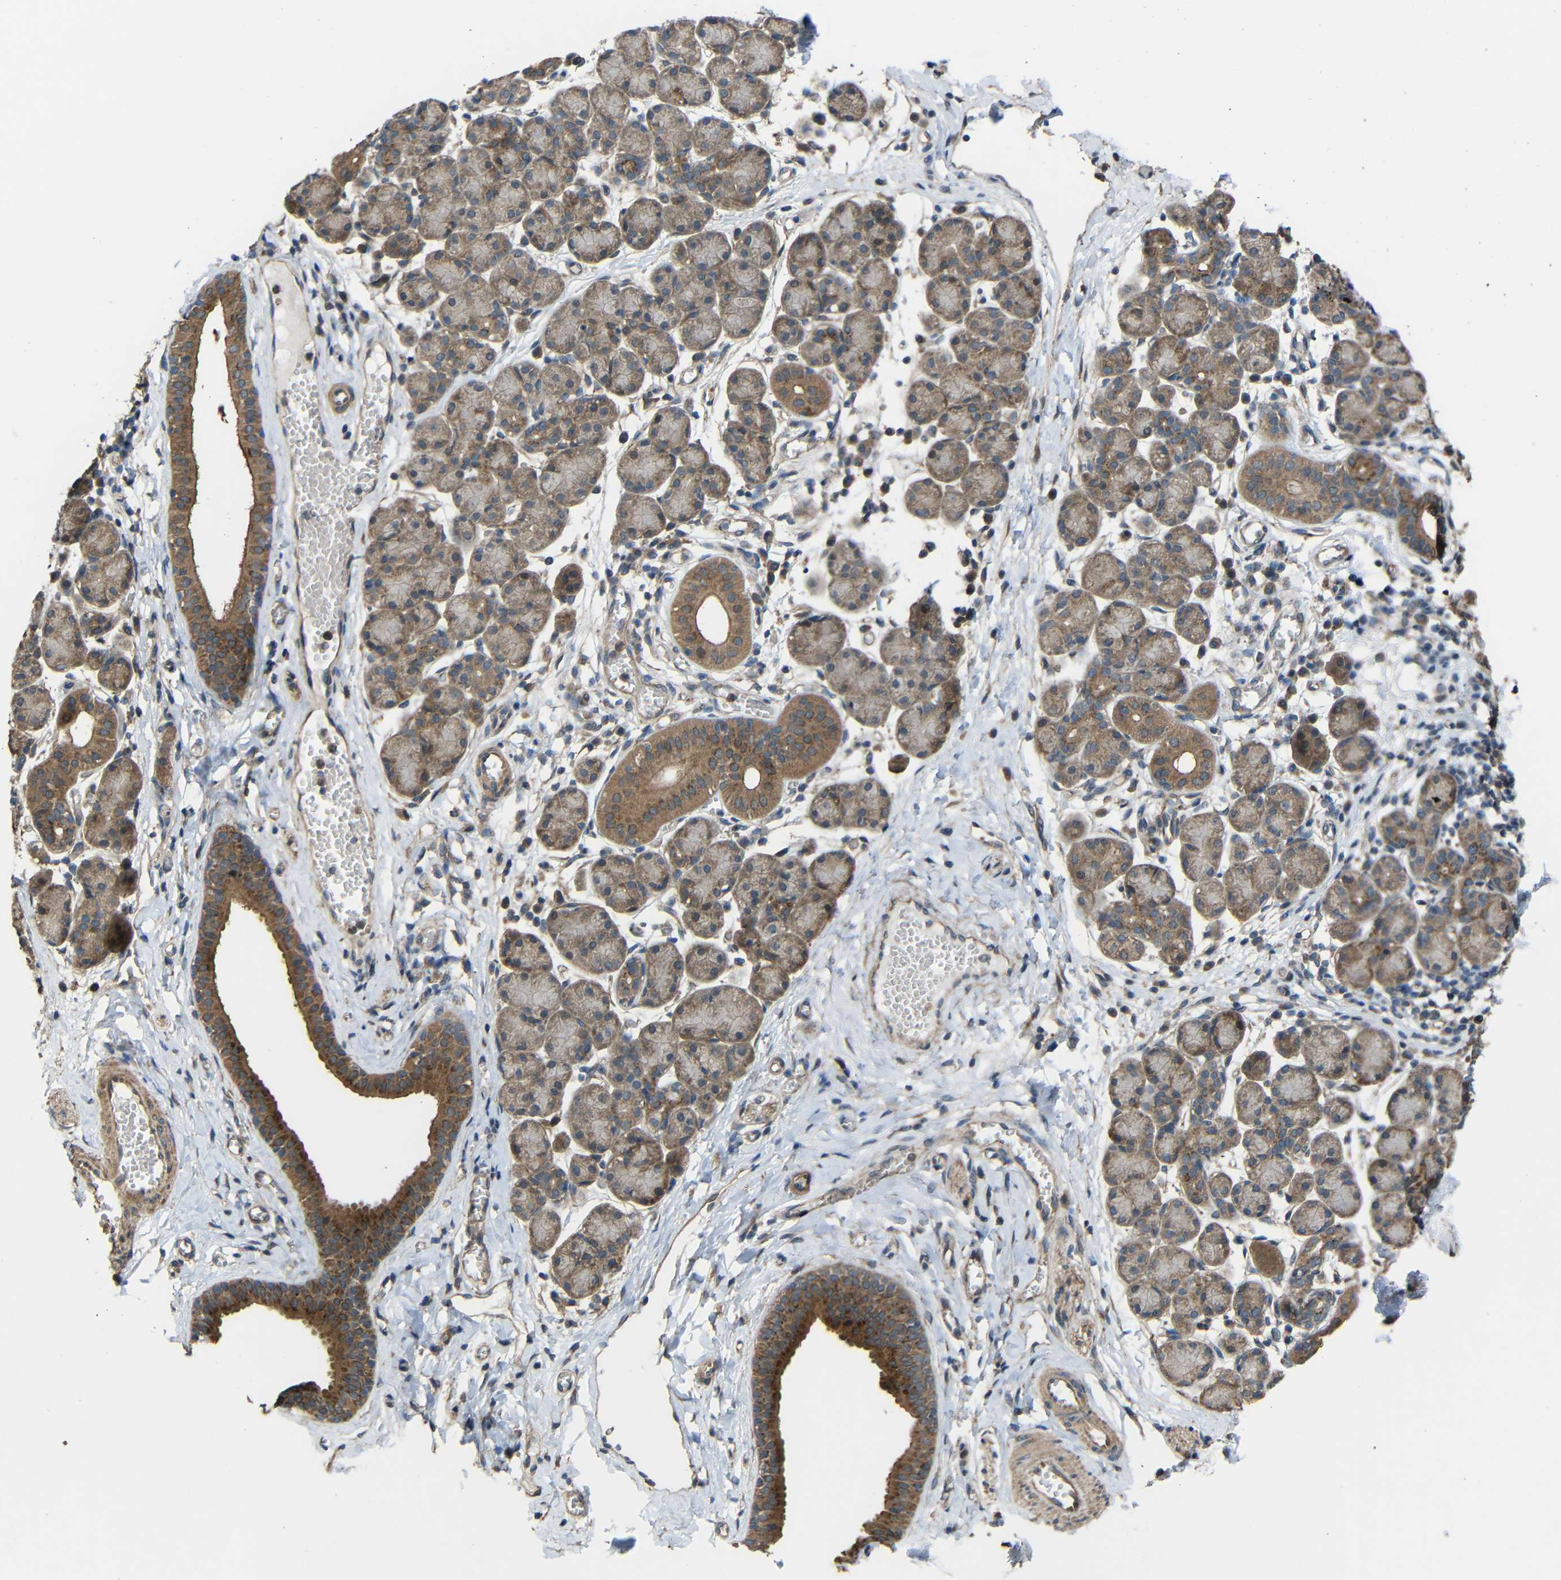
{"staining": {"intensity": "moderate", "quantity": ">75%", "location": "cytoplasmic/membranous"}, "tissue": "salivary gland", "cell_type": "Glandular cells", "image_type": "normal", "snomed": [{"axis": "morphology", "description": "Normal tissue, NOS"}, {"axis": "morphology", "description": "Inflammation, NOS"}, {"axis": "topography", "description": "Lymph node"}, {"axis": "topography", "description": "Salivary gland"}], "caption": "Protein expression analysis of unremarkable salivary gland shows moderate cytoplasmic/membranous staining in about >75% of glandular cells. (DAB = brown stain, brightfield microscopy at high magnification).", "gene": "CHST9", "patient": {"sex": "male", "age": 3}}